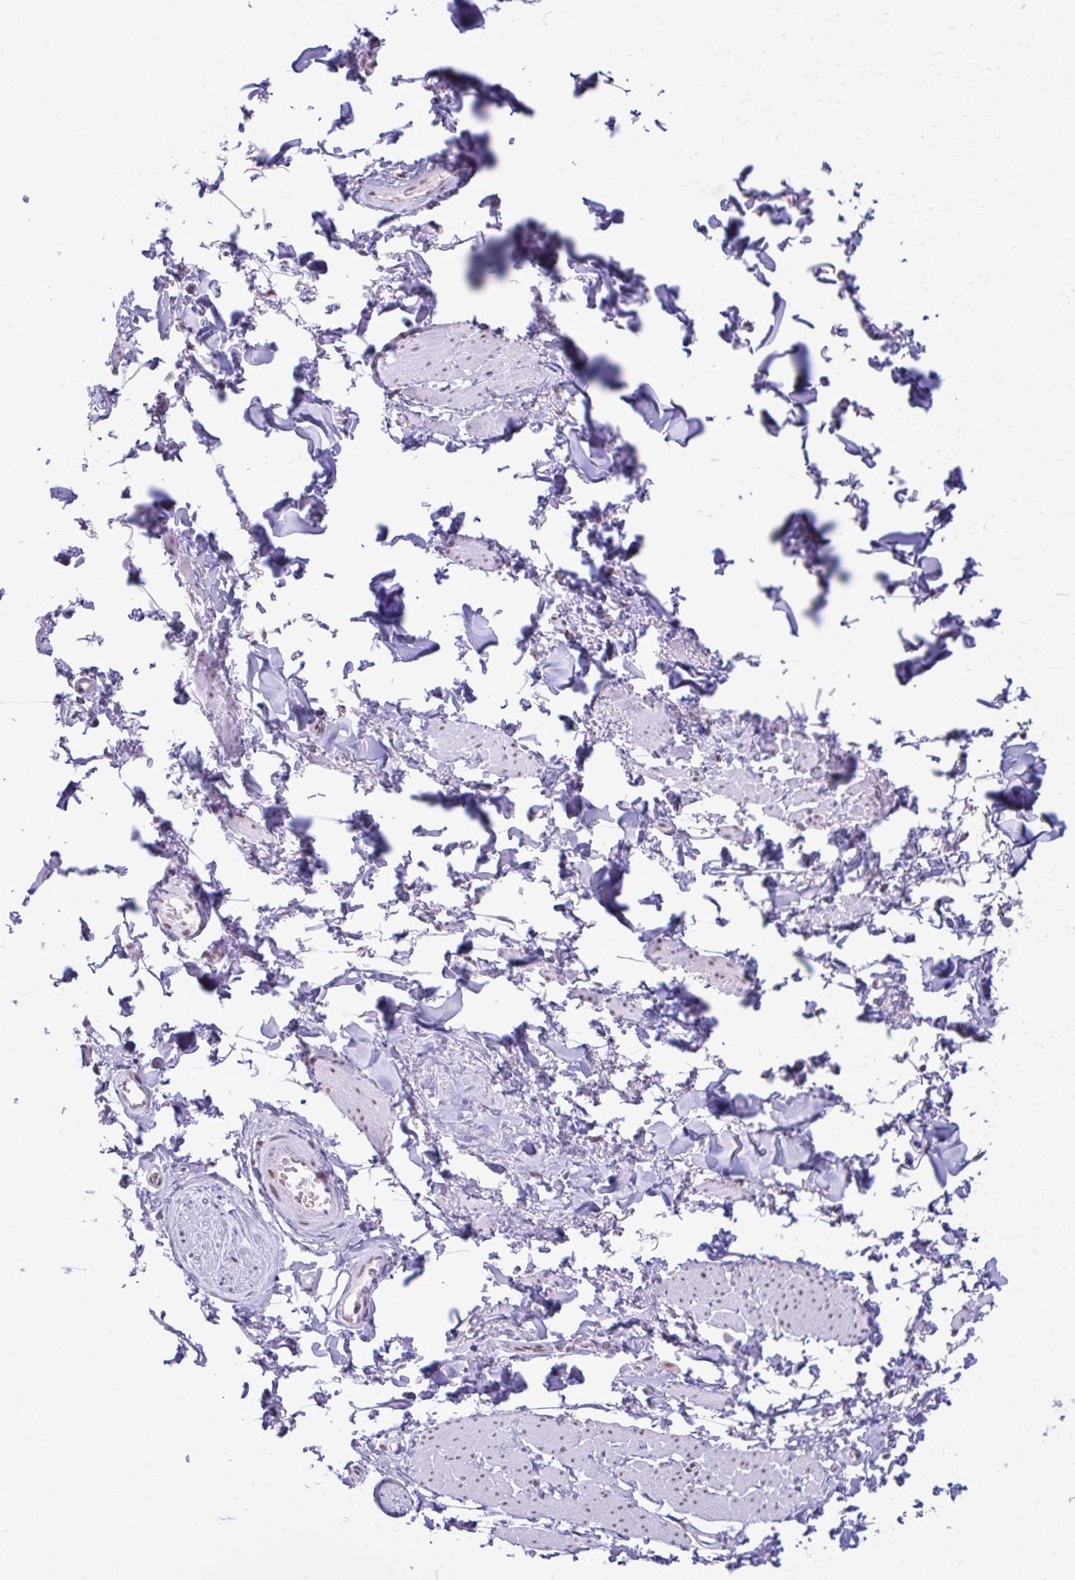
{"staining": {"intensity": "negative", "quantity": "none", "location": "none"}, "tissue": "adipose tissue", "cell_type": "Adipocytes", "image_type": "normal", "snomed": [{"axis": "morphology", "description": "Normal tissue, NOS"}, {"axis": "topography", "description": "Vulva"}, {"axis": "topography", "description": "Peripheral nerve tissue"}], "caption": "An IHC histopathology image of benign adipose tissue is shown. There is no staining in adipocytes of adipose tissue.", "gene": "PABIR1", "patient": {"sex": "female", "age": 66}}